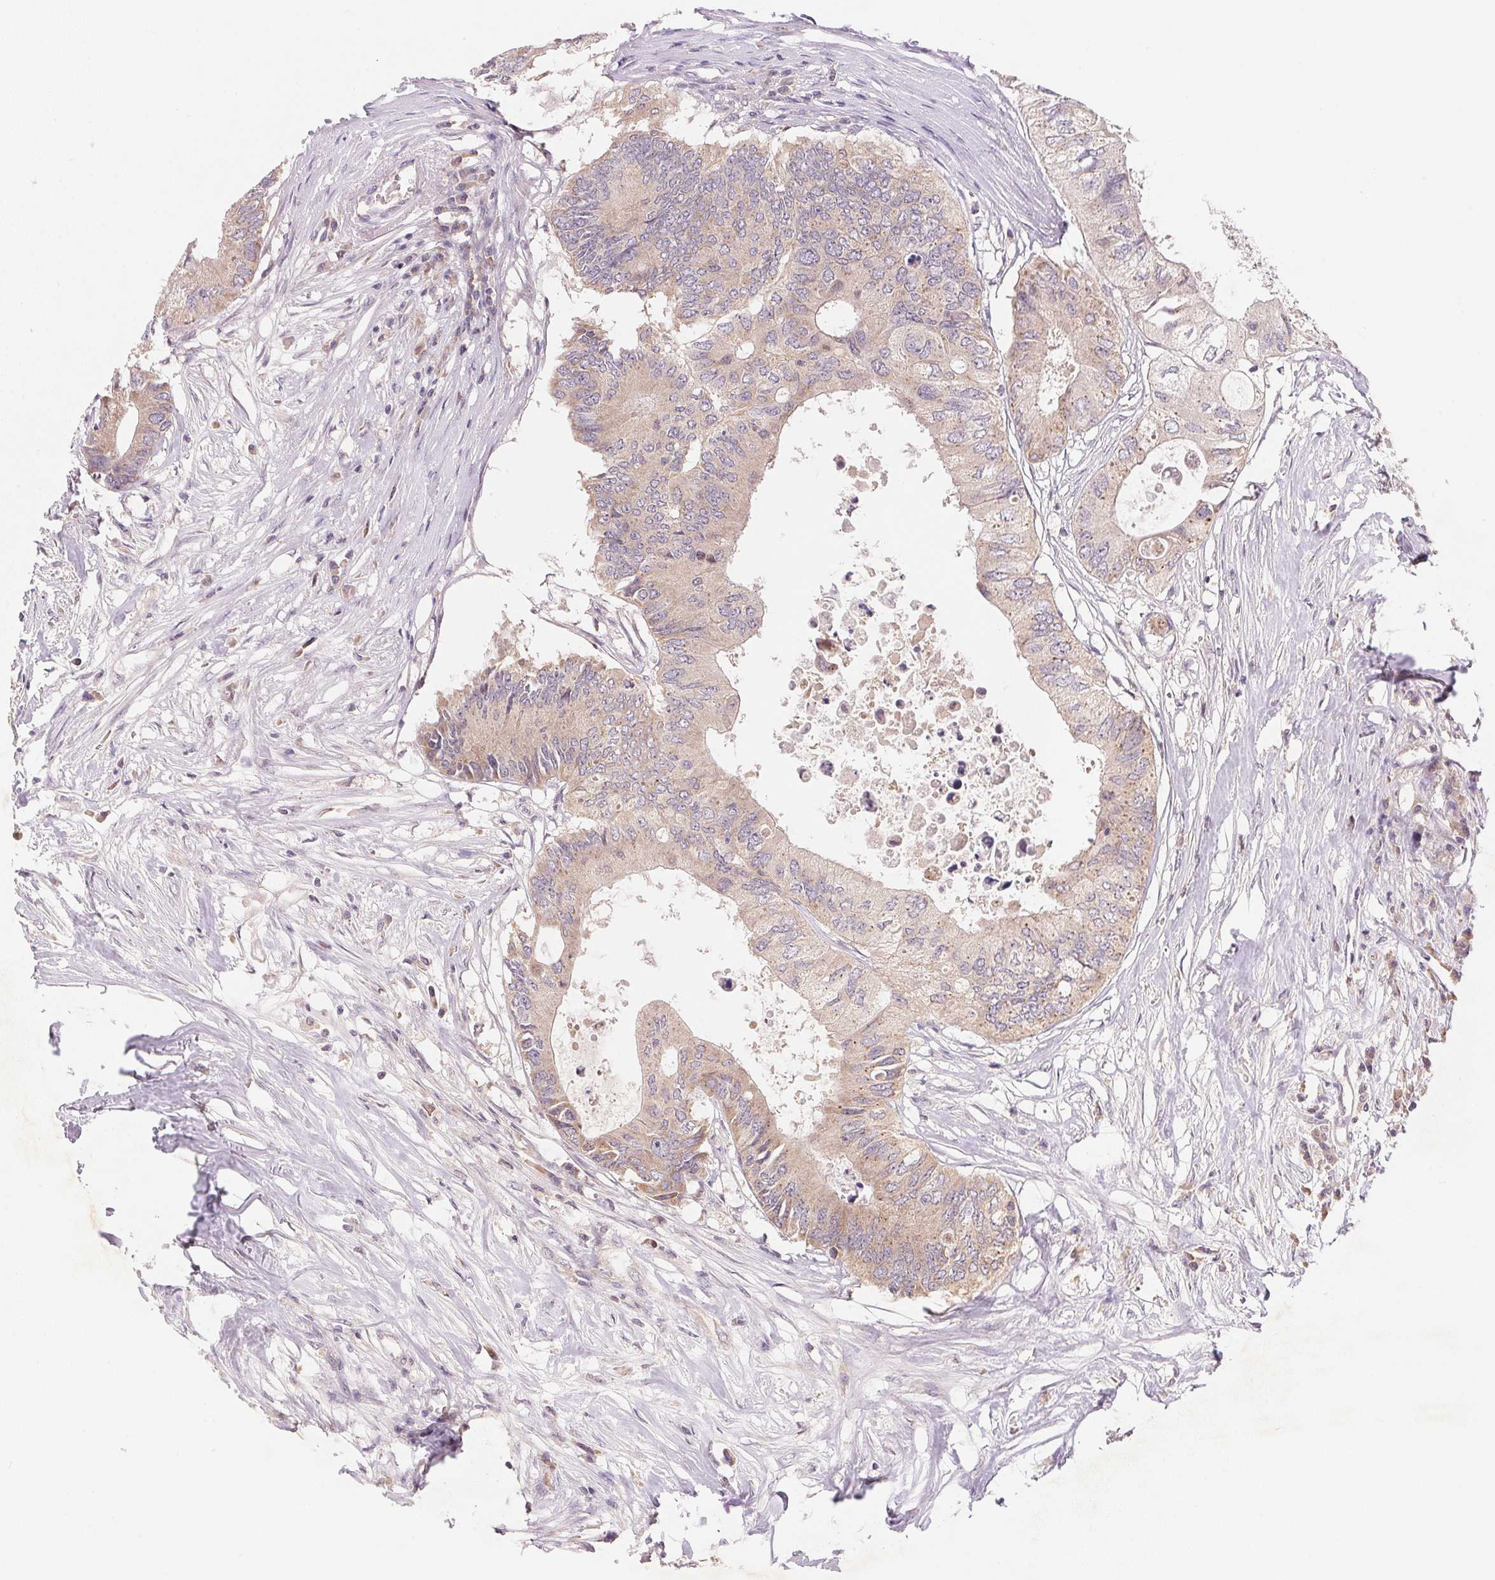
{"staining": {"intensity": "weak", "quantity": ">75%", "location": "cytoplasmic/membranous"}, "tissue": "colorectal cancer", "cell_type": "Tumor cells", "image_type": "cancer", "snomed": [{"axis": "morphology", "description": "Adenocarcinoma, NOS"}, {"axis": "topography", "description": "Colon"}], "caption": "Colorectal cancer (adenocarcinoma) stained for a protein demonstrates weak cytoplasmic/membranous positivity in tumor cells.", "gene": "BNIP5", "patient": {"sex": "male", "age": 71}}